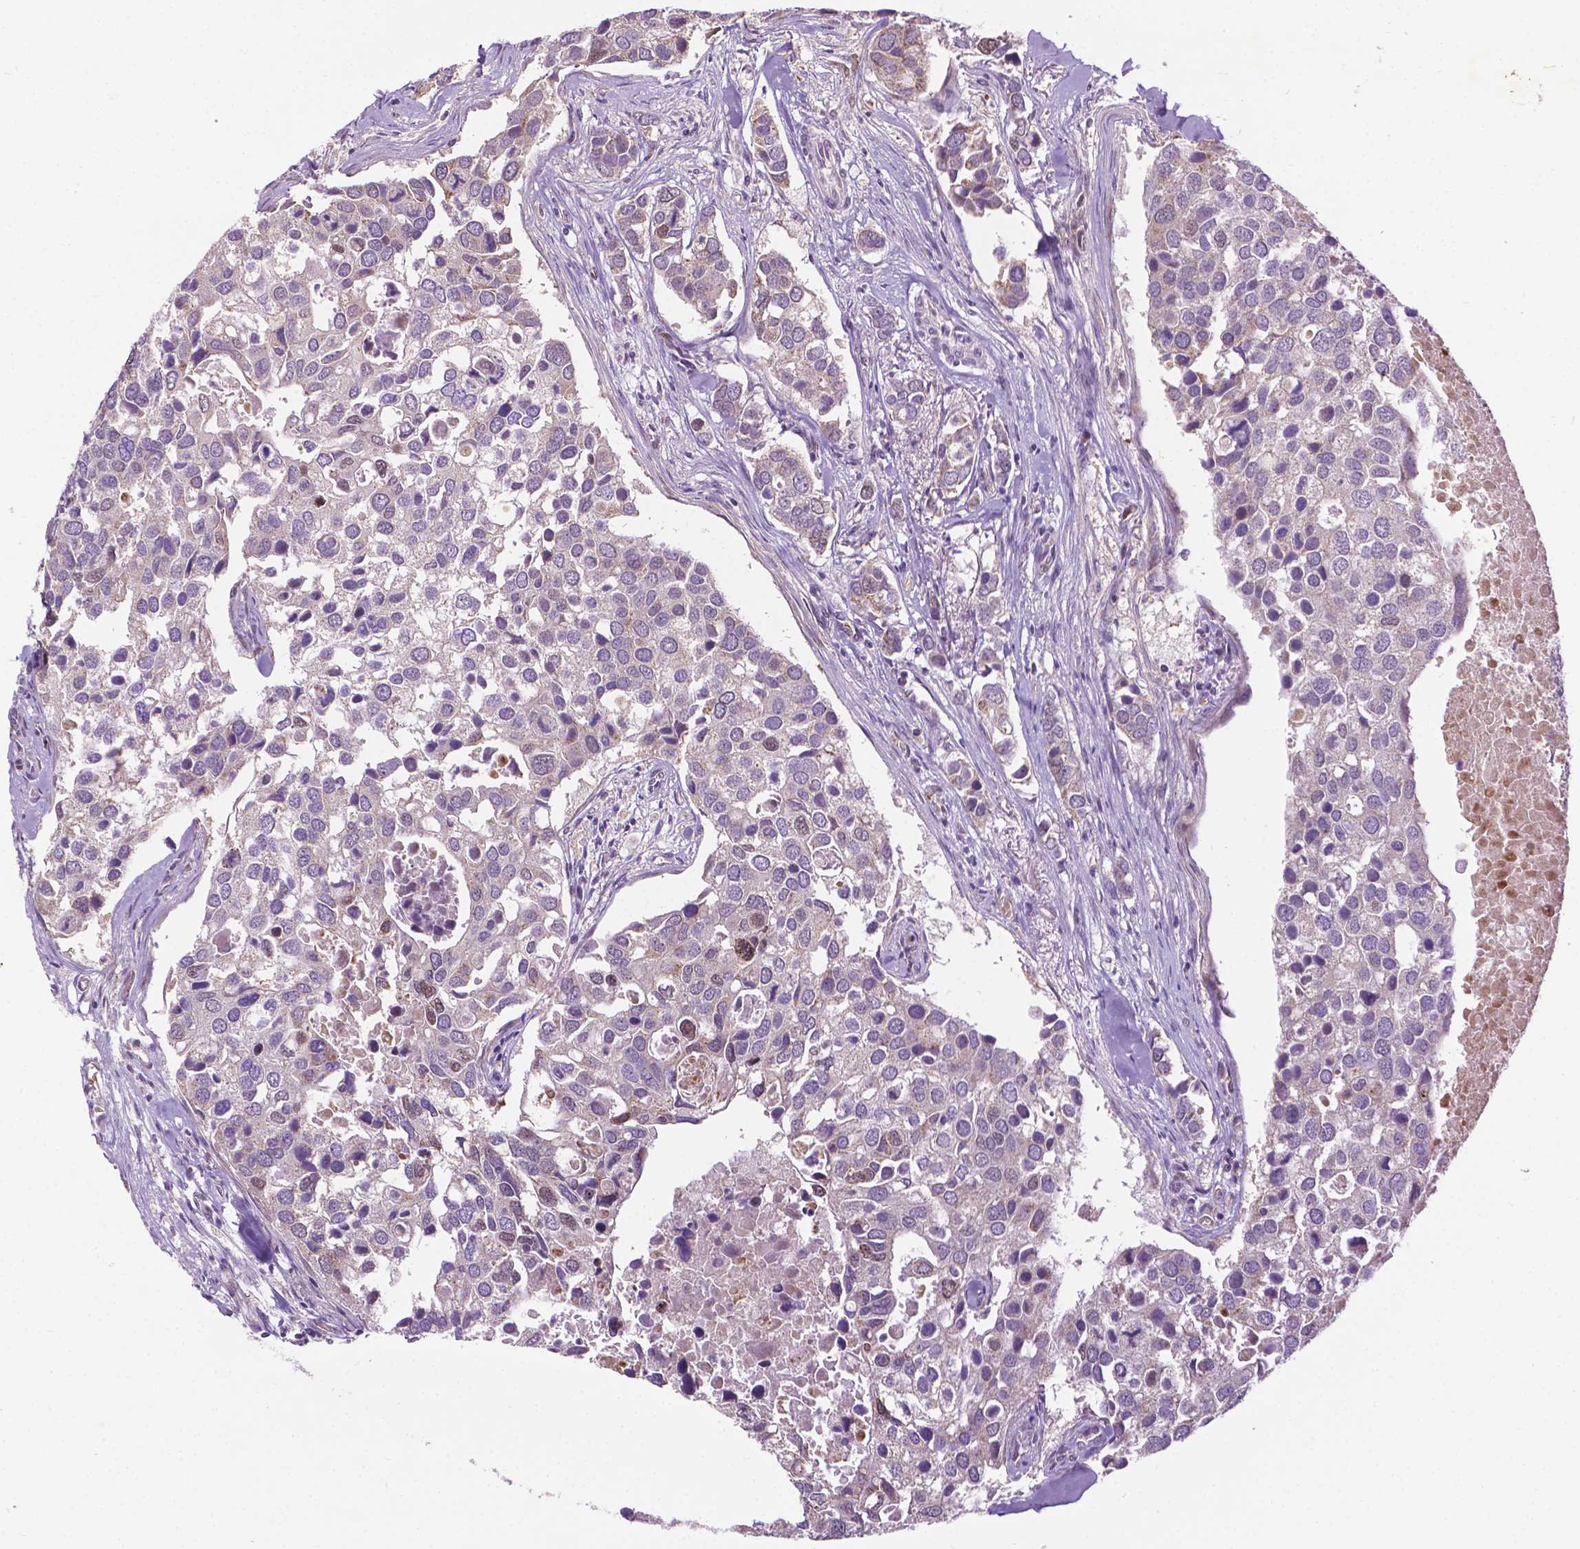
{"staining": {"intensity": "weak", "quantity": "<25%", "location": "nuclear"}, "tissue": "breast cancer", "cell_type": "Tumor cells", "image_type": "cancer", "snomed": [{"axis": "morphology", "description": "Duct carcinoma"}, {"axis": "topography", "description": "Breast"}], "caption": "High power microscopy photomicrograph of an immunohistochemistry (IHC) micrograph of breast cancer, revealing no significant expression in tumor cells. (Brightfield microscopy of DAB IHC at high magnification).", "gene": "ZNF41", "patient": {"sex": "female", "age": 83}}